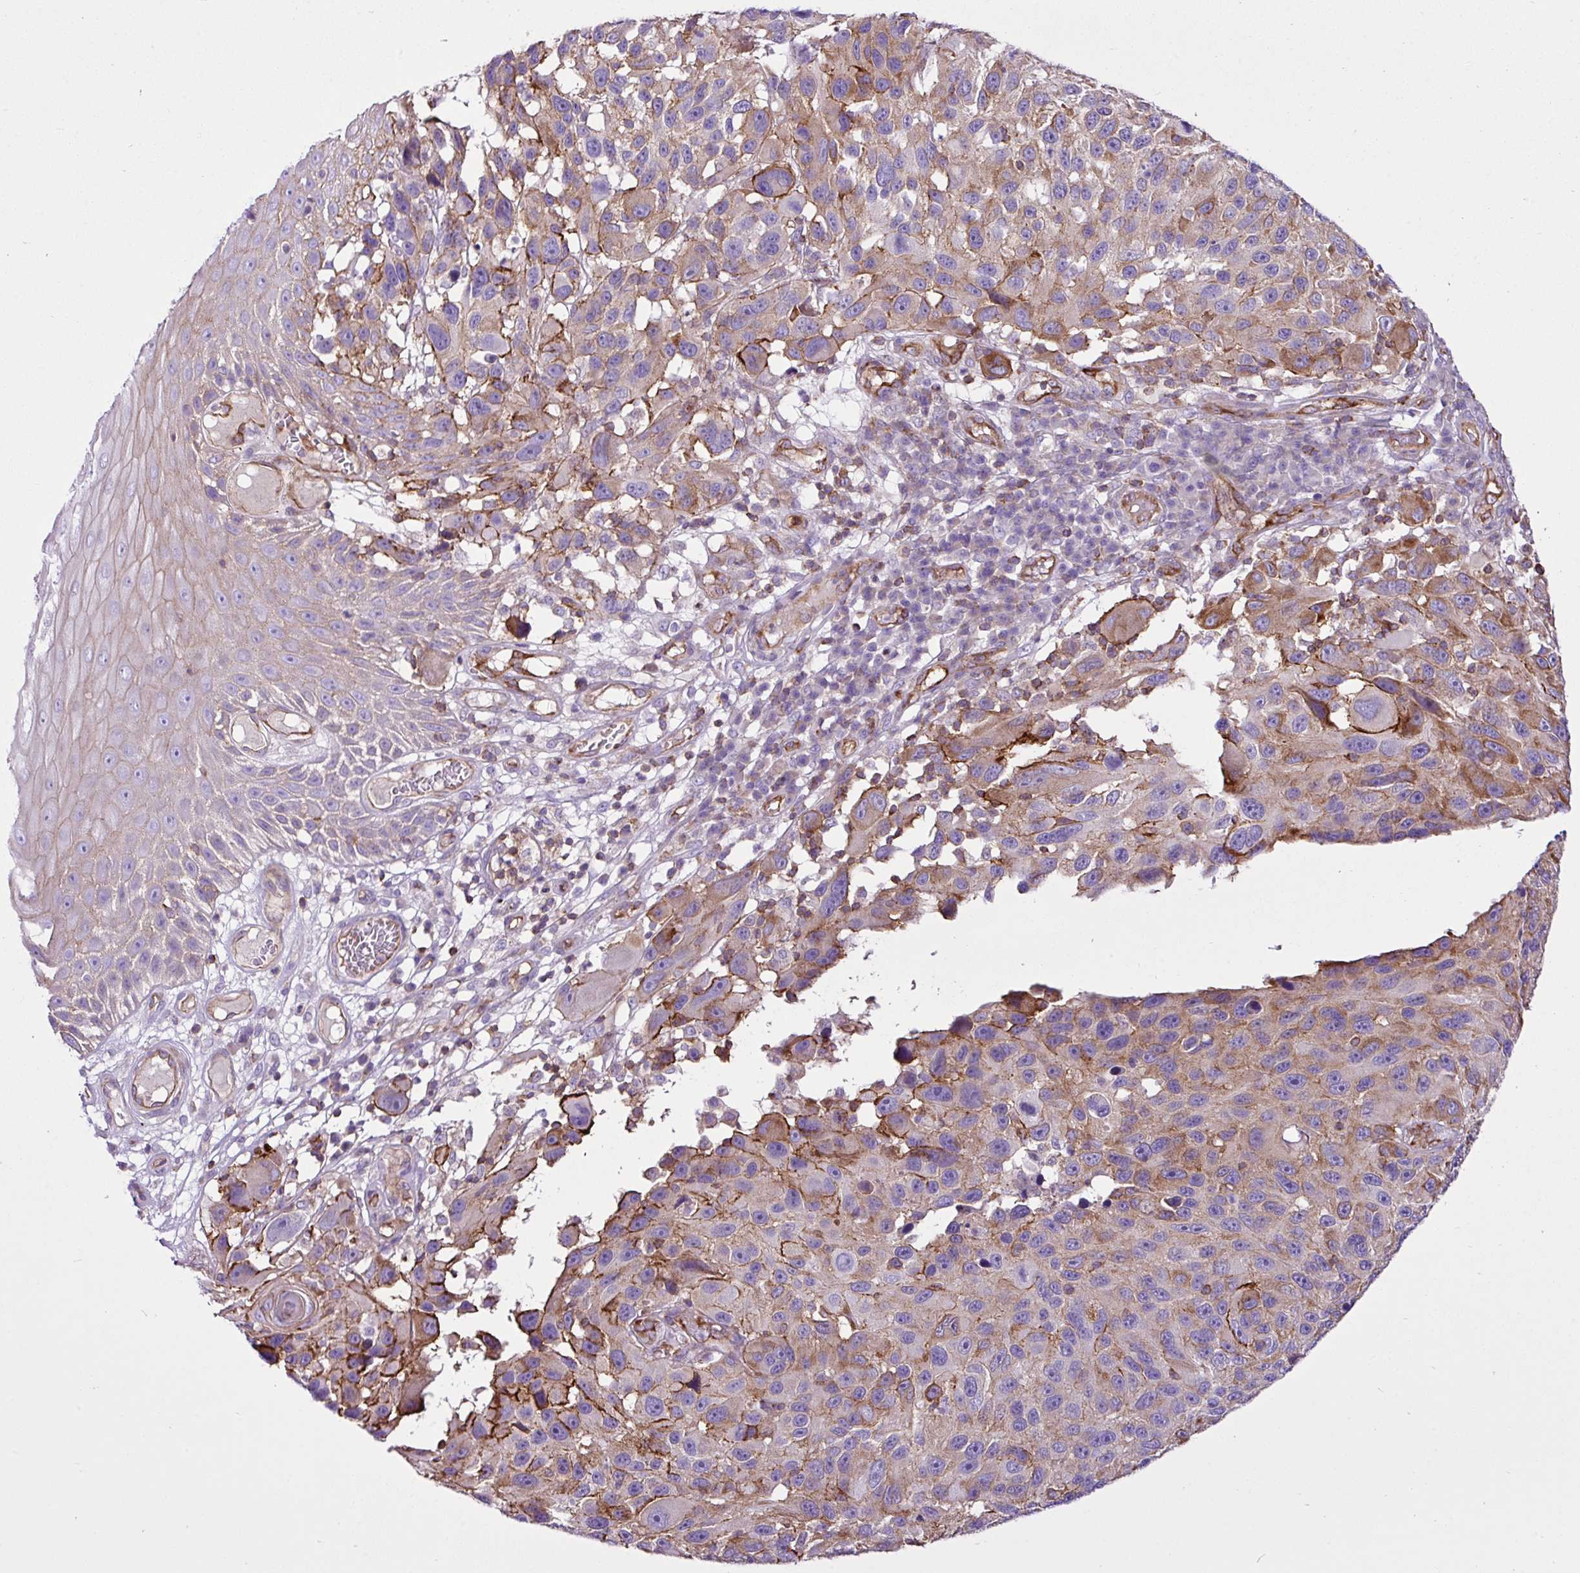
{"staining": {"intensity": "moderate", "quantity": "25%-75%", "location": "cytoplasmic/membranous"}, "tissue": "melanoma", "cell_type": "Tumor cells", "image_type": "cancer", "snomed": [{"axis": "morphology", "description": "Malignant melanoma, NOS"}, {"axis": "topography", "description": "Skin"}], "caption": "Immunohistochemical staining of malignant melanoma displays medium levels of moderate cytoplasmic/membranous expression in approximately 25%-75% of tumor cells.", "gene": "EME2", "patient": {"sex": "male", "age": 53}}